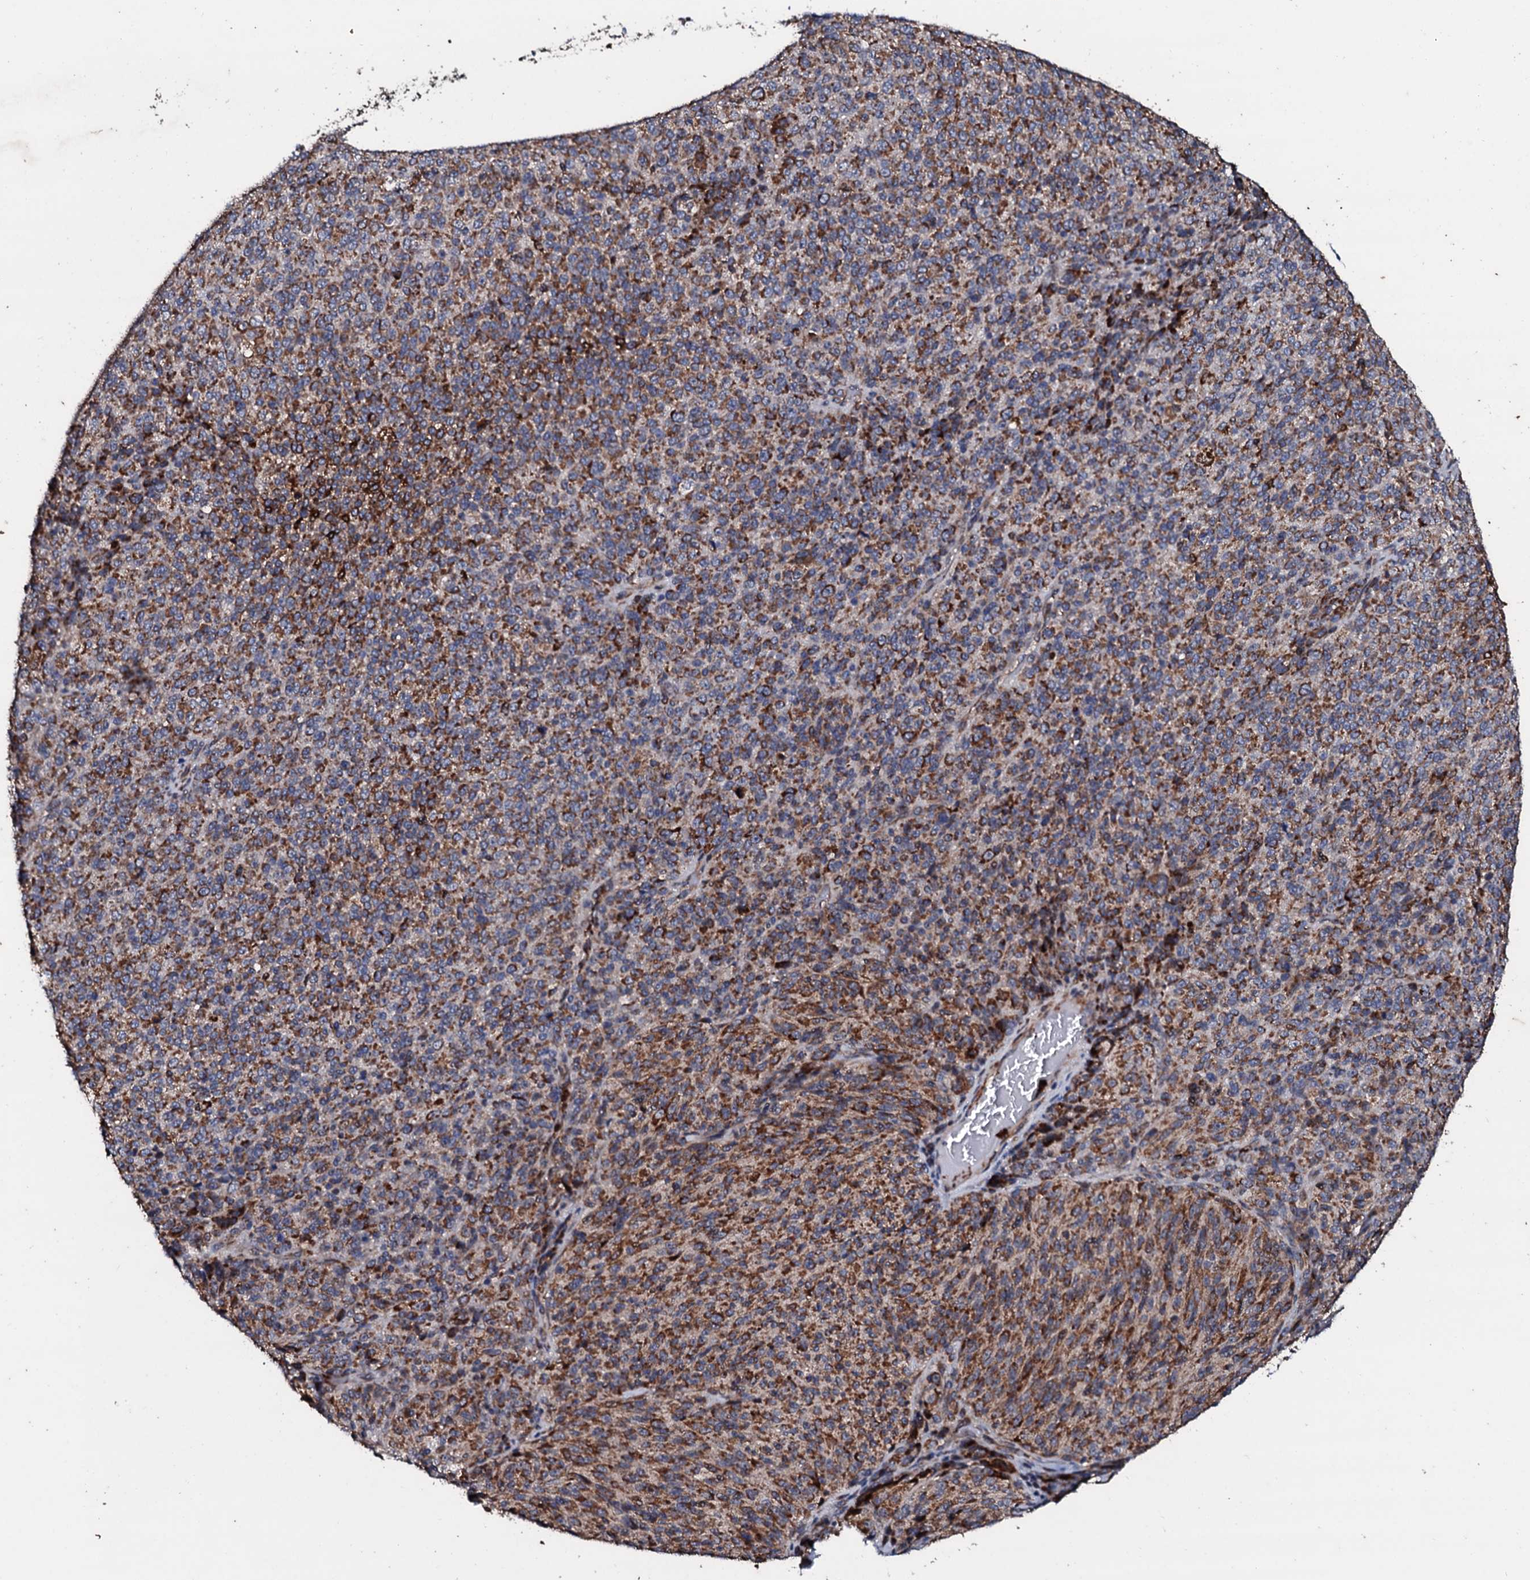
{"staining": {"intensity": "strong", "quantity": ">75%", "location": "cytoplasmic/membranous"}, "tissue": "melanoma", "cell_type": "Tumor cells", "image_type": "cancer", "snomed": [{"axis": "morphology", "description": "Malignant melanoma, Metastatic site"}, {"axis": "topography", "description": "Brain"}], "caption": "High-power microscopy captured an IHC micrograph of malignant melanoma (metastatic site), revealing strong cytoplasmic/membranous staining in approximately >75% of tumor cells. (DAB = brown stain, brightfield microscopy at high magnification).", "gene": "SDHAF2", "patient": {"sex": "female", "age": 56}}